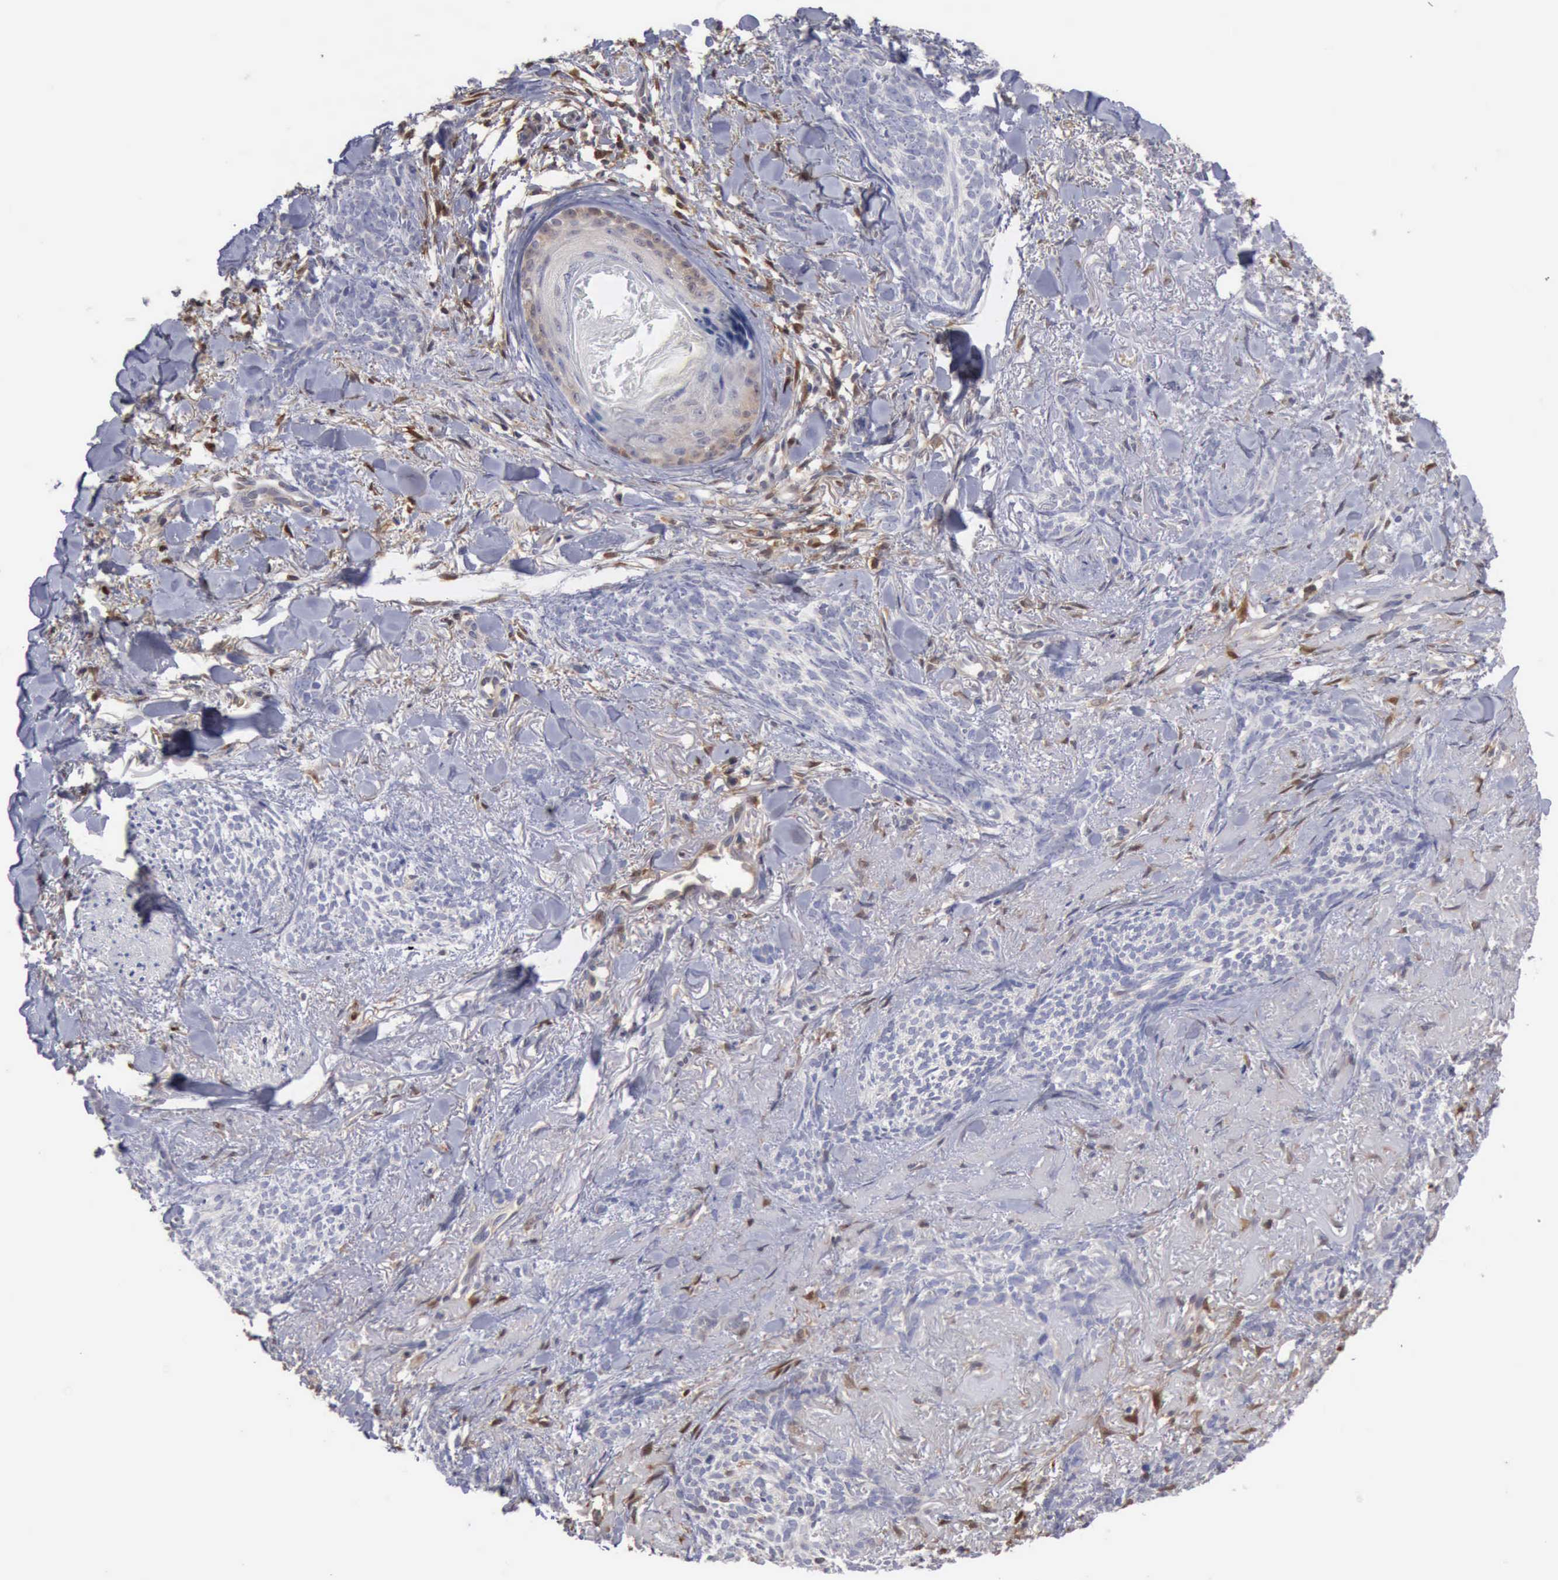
{"staining": {"intensity": "negative", "quantity": "none", "location": "none"}, "tissue": "skin cancer", "cell_type": "Tumor cells", "image_type": "cancer", "snomed": [{"axis": "morphology", "description": "Basal cell carcinoma"}, {"axis": "topography", "description": "Skin"}], "caption": "High magnification brightfield microscopy of basal cell carcinoma (skin) stained with DAB (brown) and counterstained with hematoxylin (blue): tumor cells show no significant staining. (IHC, brightfield microscopy, high magnification).", "gene": "STAT1", "patient": {"sex": "female", "age": 81}}